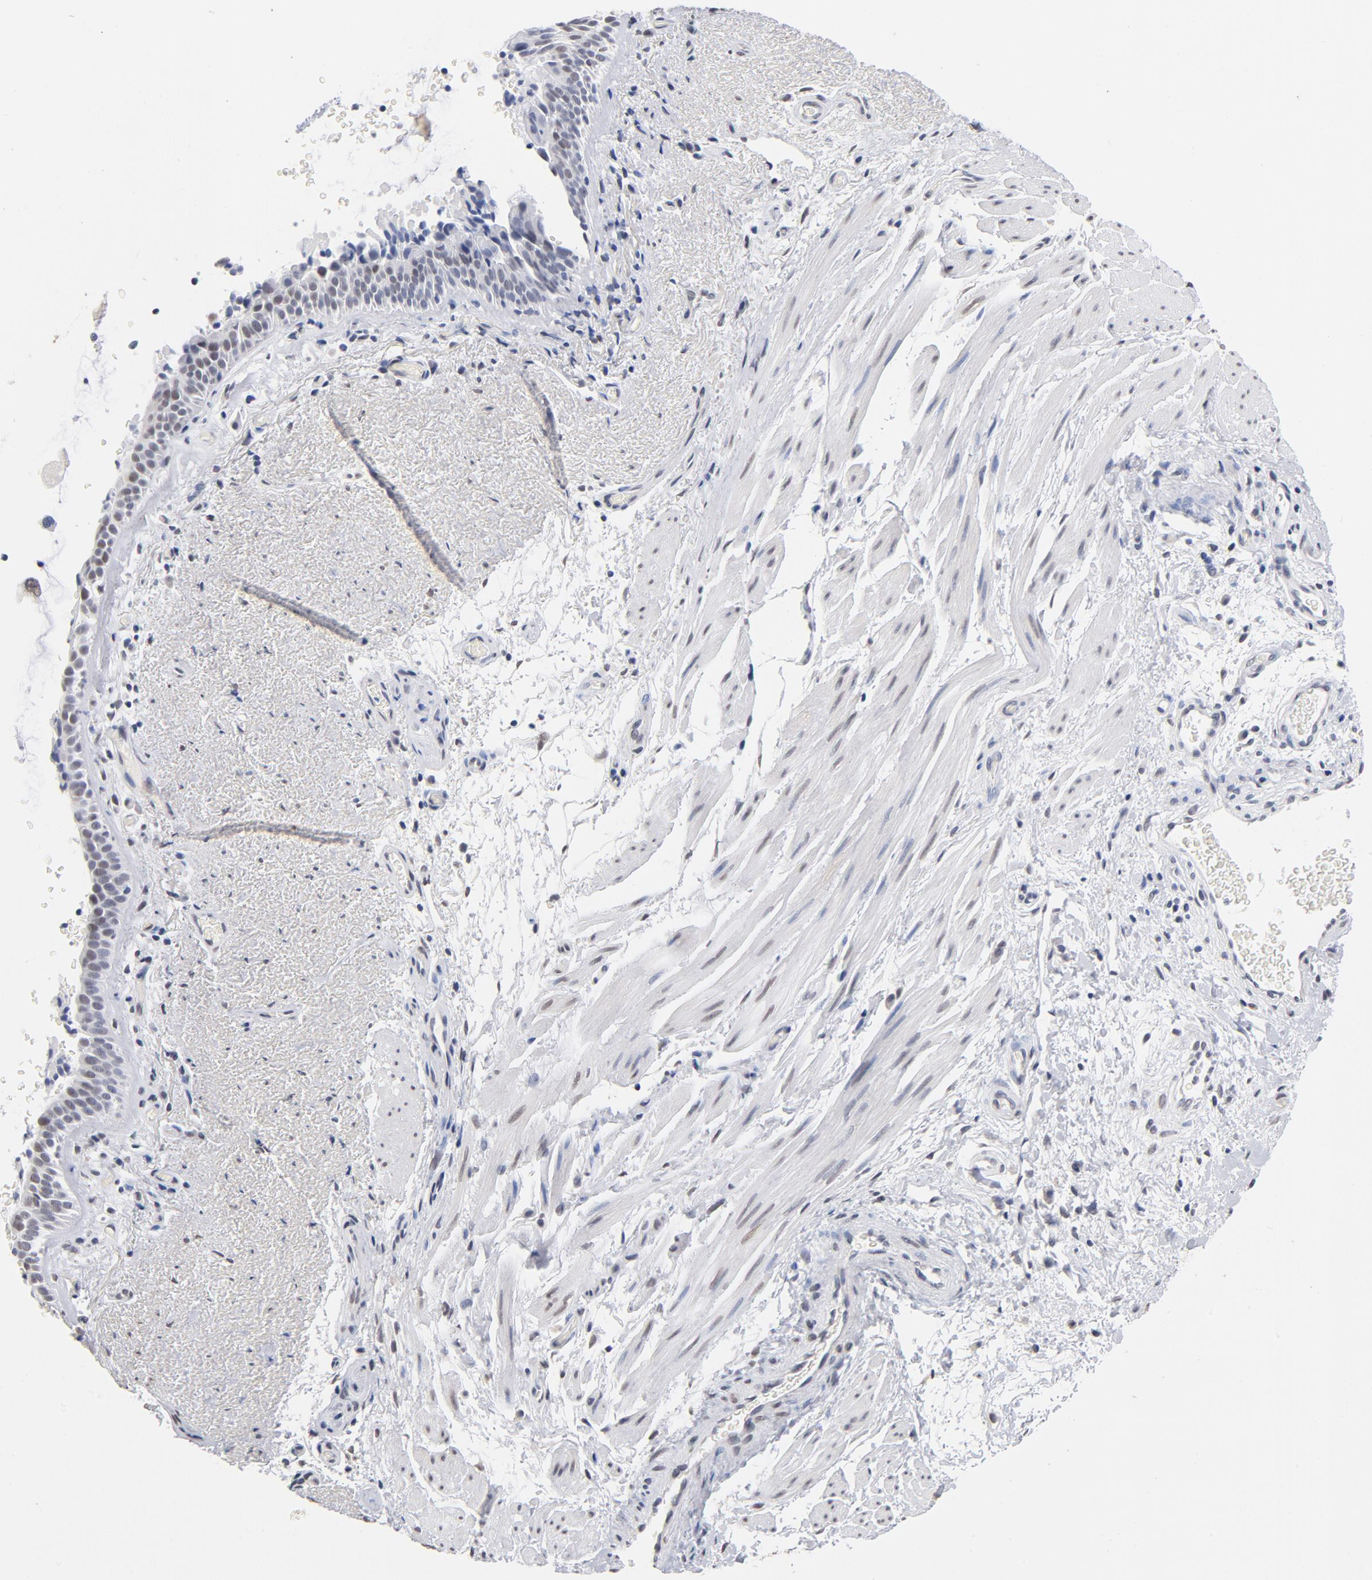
{"staining": {"intensity": "weak", "quantity": "<25%", "location": "nuclear"}, "tissue": "bronchus", "cell_type": "Respiratory epithelial cells", "image_type": "normal", "snomed": [{"axis": "morphology", "description": "Normal tissue, NOS"}, {"axis": "topography", "description": "Bronchus"}], "caption": "This is an immunohistochemistry photomicrograph of unremarkable bronchus. There is no staining in respiratory epithelial cells.", "gene": "RBM3", "patient": {"sex": "female", "age": 54}}